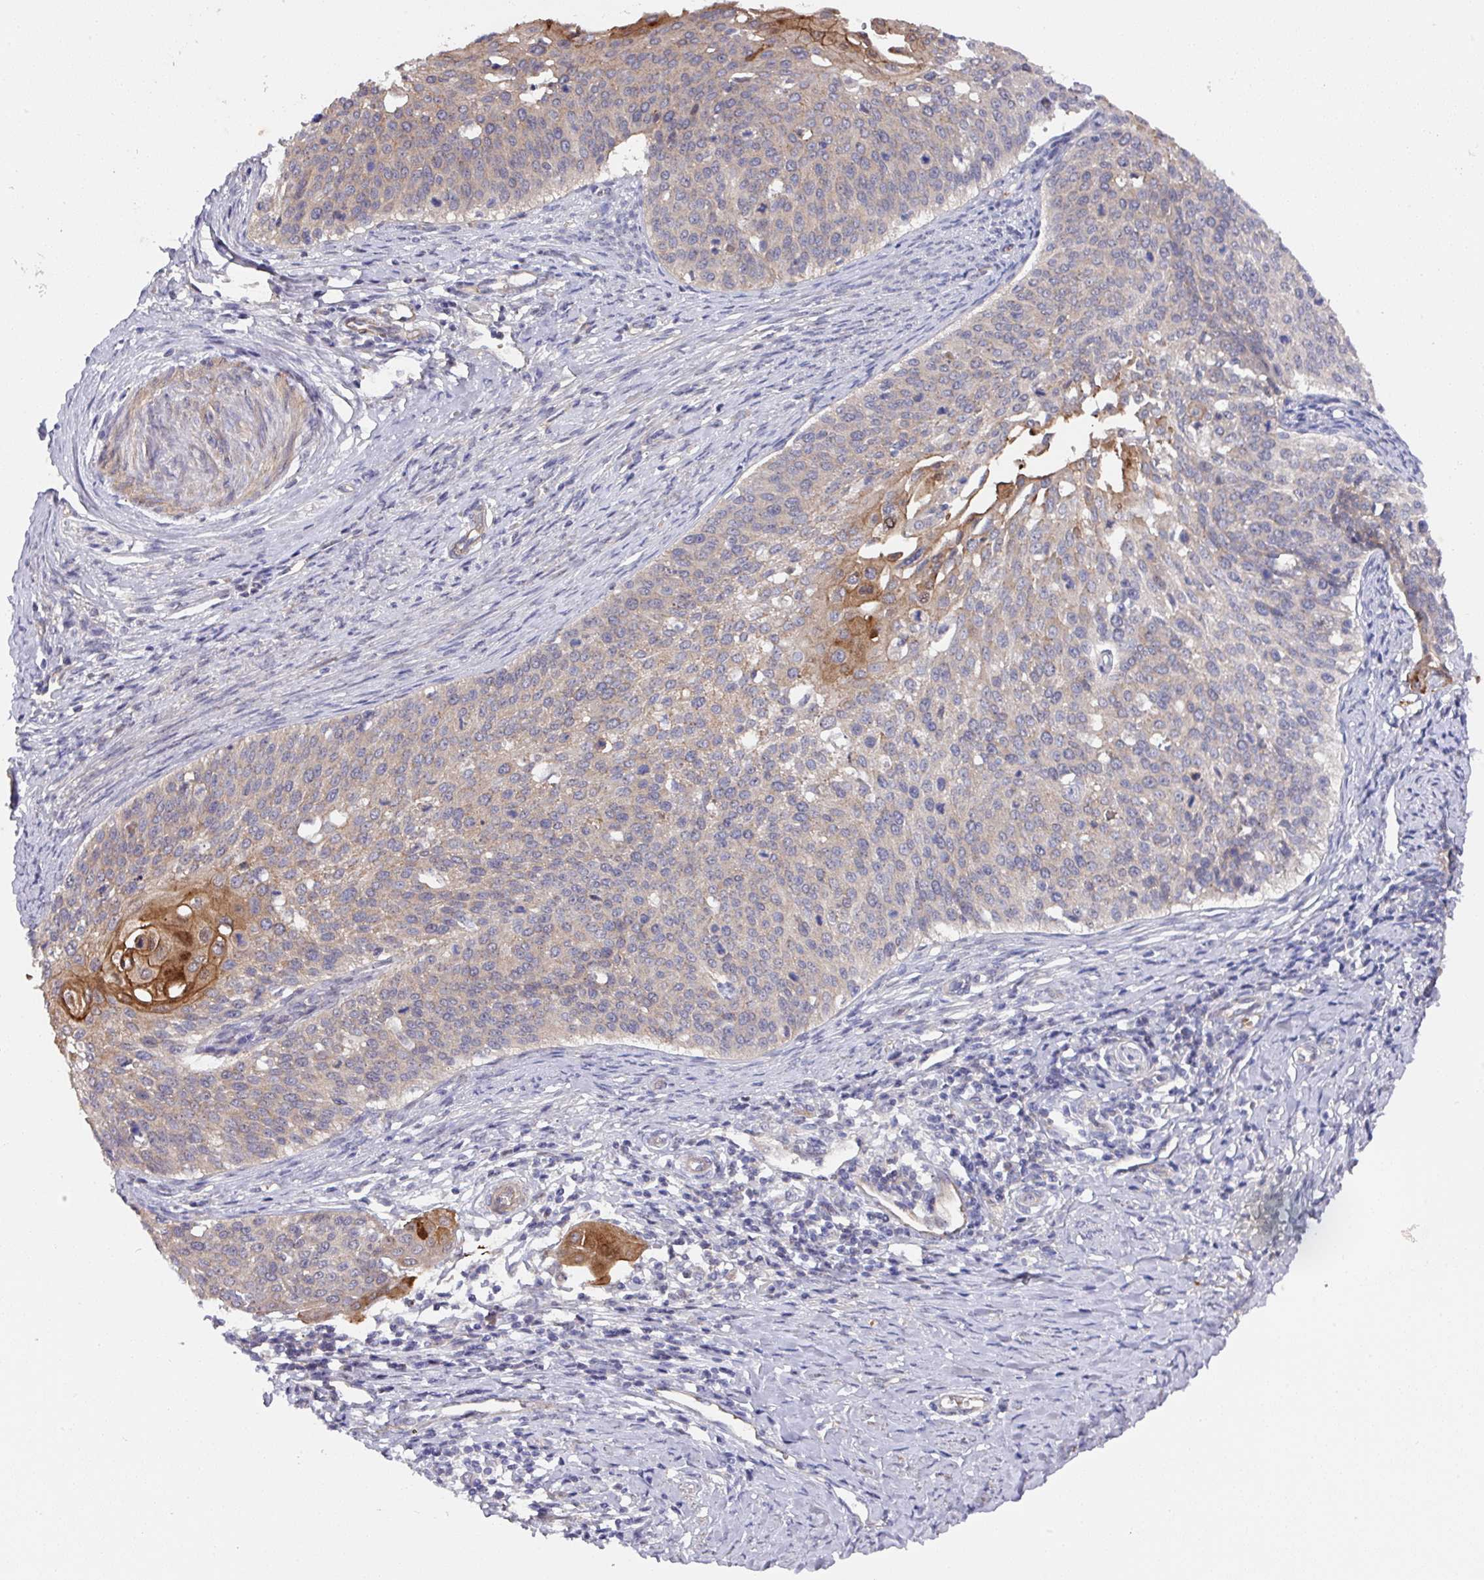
{"staining": {"intensity": "moderate", "quantity": "<25%", "location": "cytoplasmic/membranous"}, "tissue": "cervical cancer", "cell_type": "Tumor cells", "image_type": "cancer", "snomed": [{"axis": "morphology", "description": "Squamous cell carcinoma, NOS"}, {"axis": "topography", "description": "Cervix"}], "caption": "A histopathology image of cervical cancer (squamous cell carcinoma) stained for a protein exhibits moderate cytoplasmic/membranous brown staining in tumor cells. Nuclei are stained in blue.", "gene": "PRR5", "patient": {"sex": "female", "age": 44}}